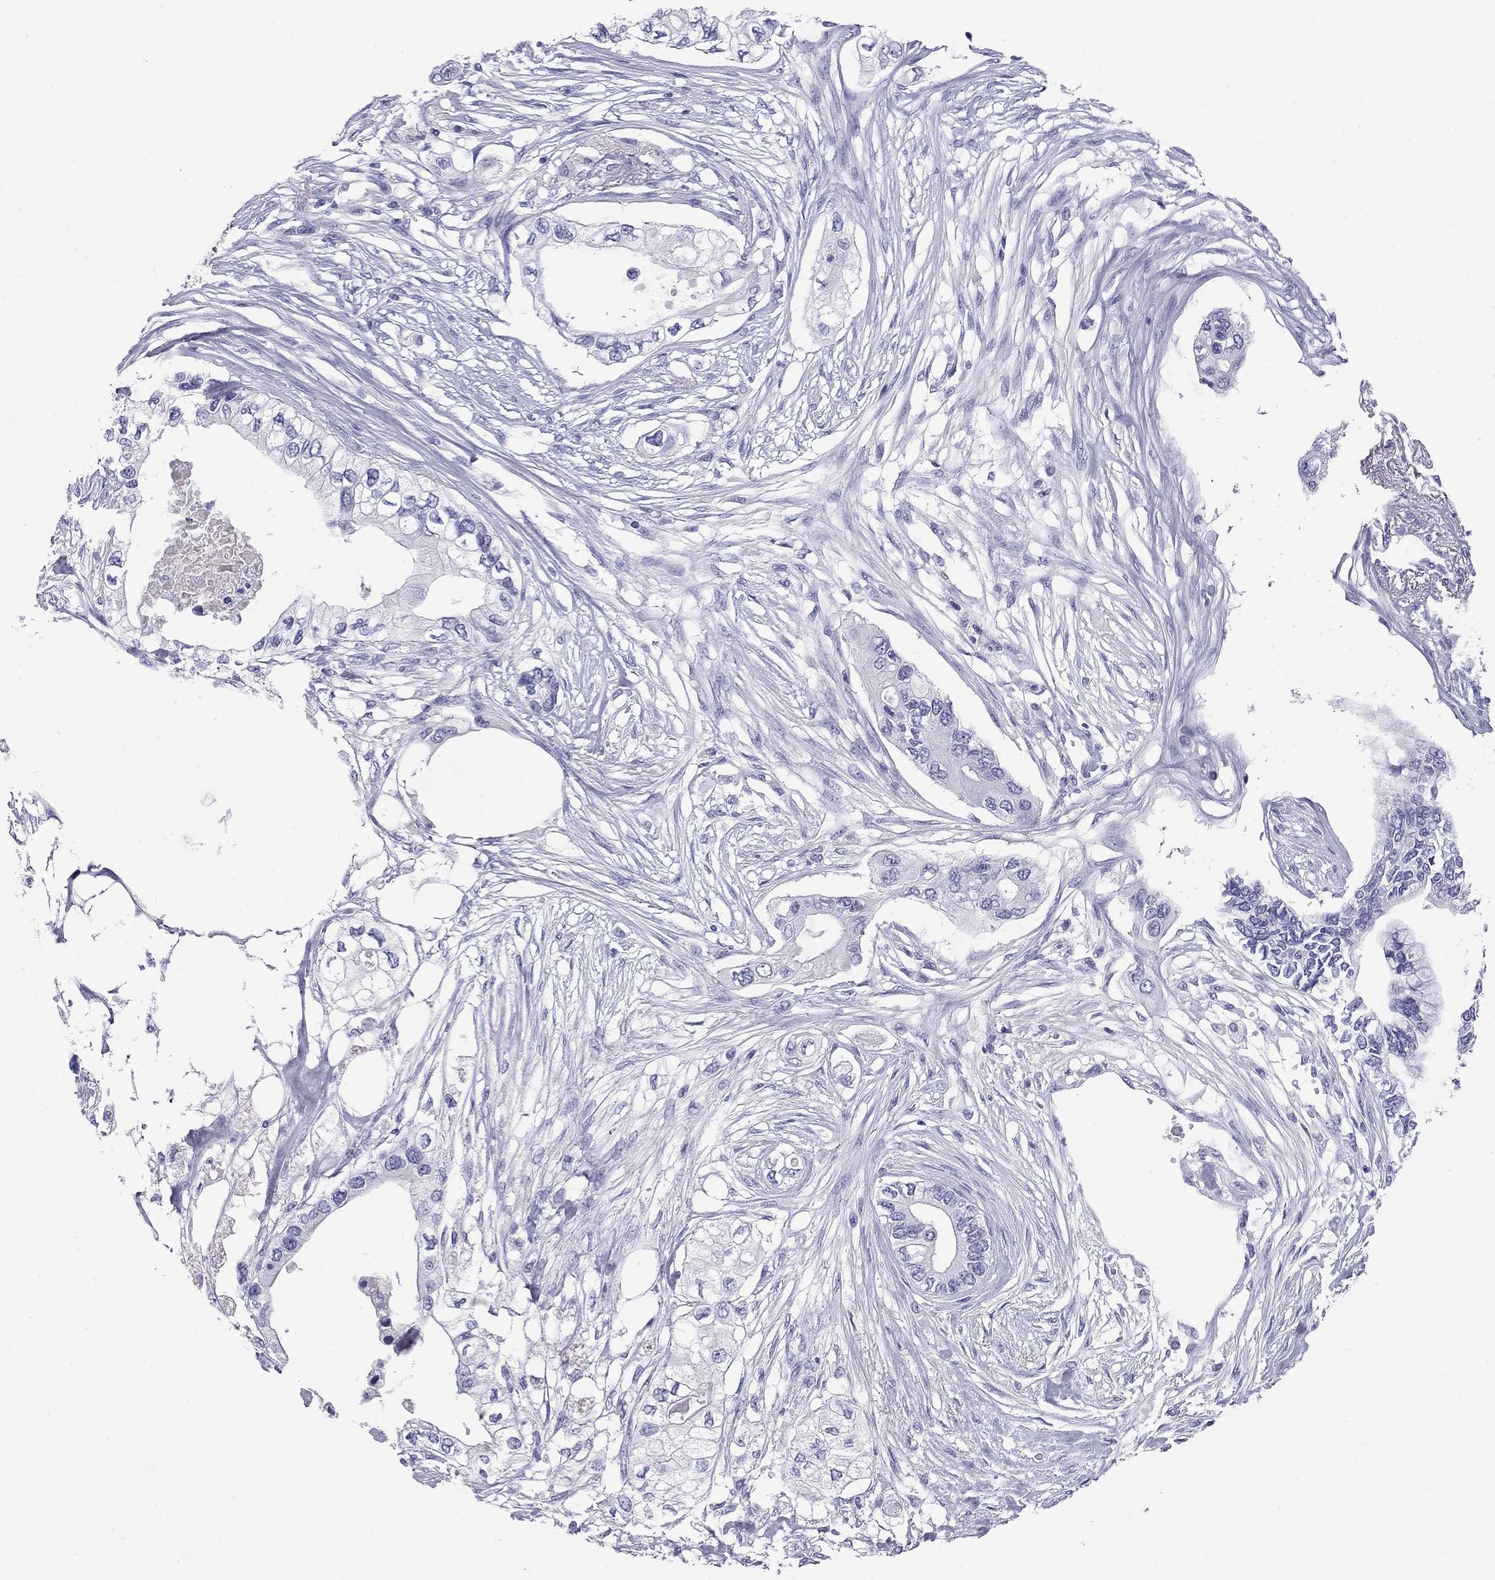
{"staining": {"intensity": "negative", "quantity": "none", "location": "none"}, "tissue": "pancreatic cancer", "cell_type": "Tumor cells", "image_type": "cancer", "snomed": [{"axis": "morphology", "description": "Adenocarcinoma, NOS"}, {"axis": "topography", "description": "Pancreas"}], "caption": "Tumor cells are negative for brown protein staining in pancreatic cancer.", "gene": "ODF4", "patient": {"sex": "female", "age": 63}}